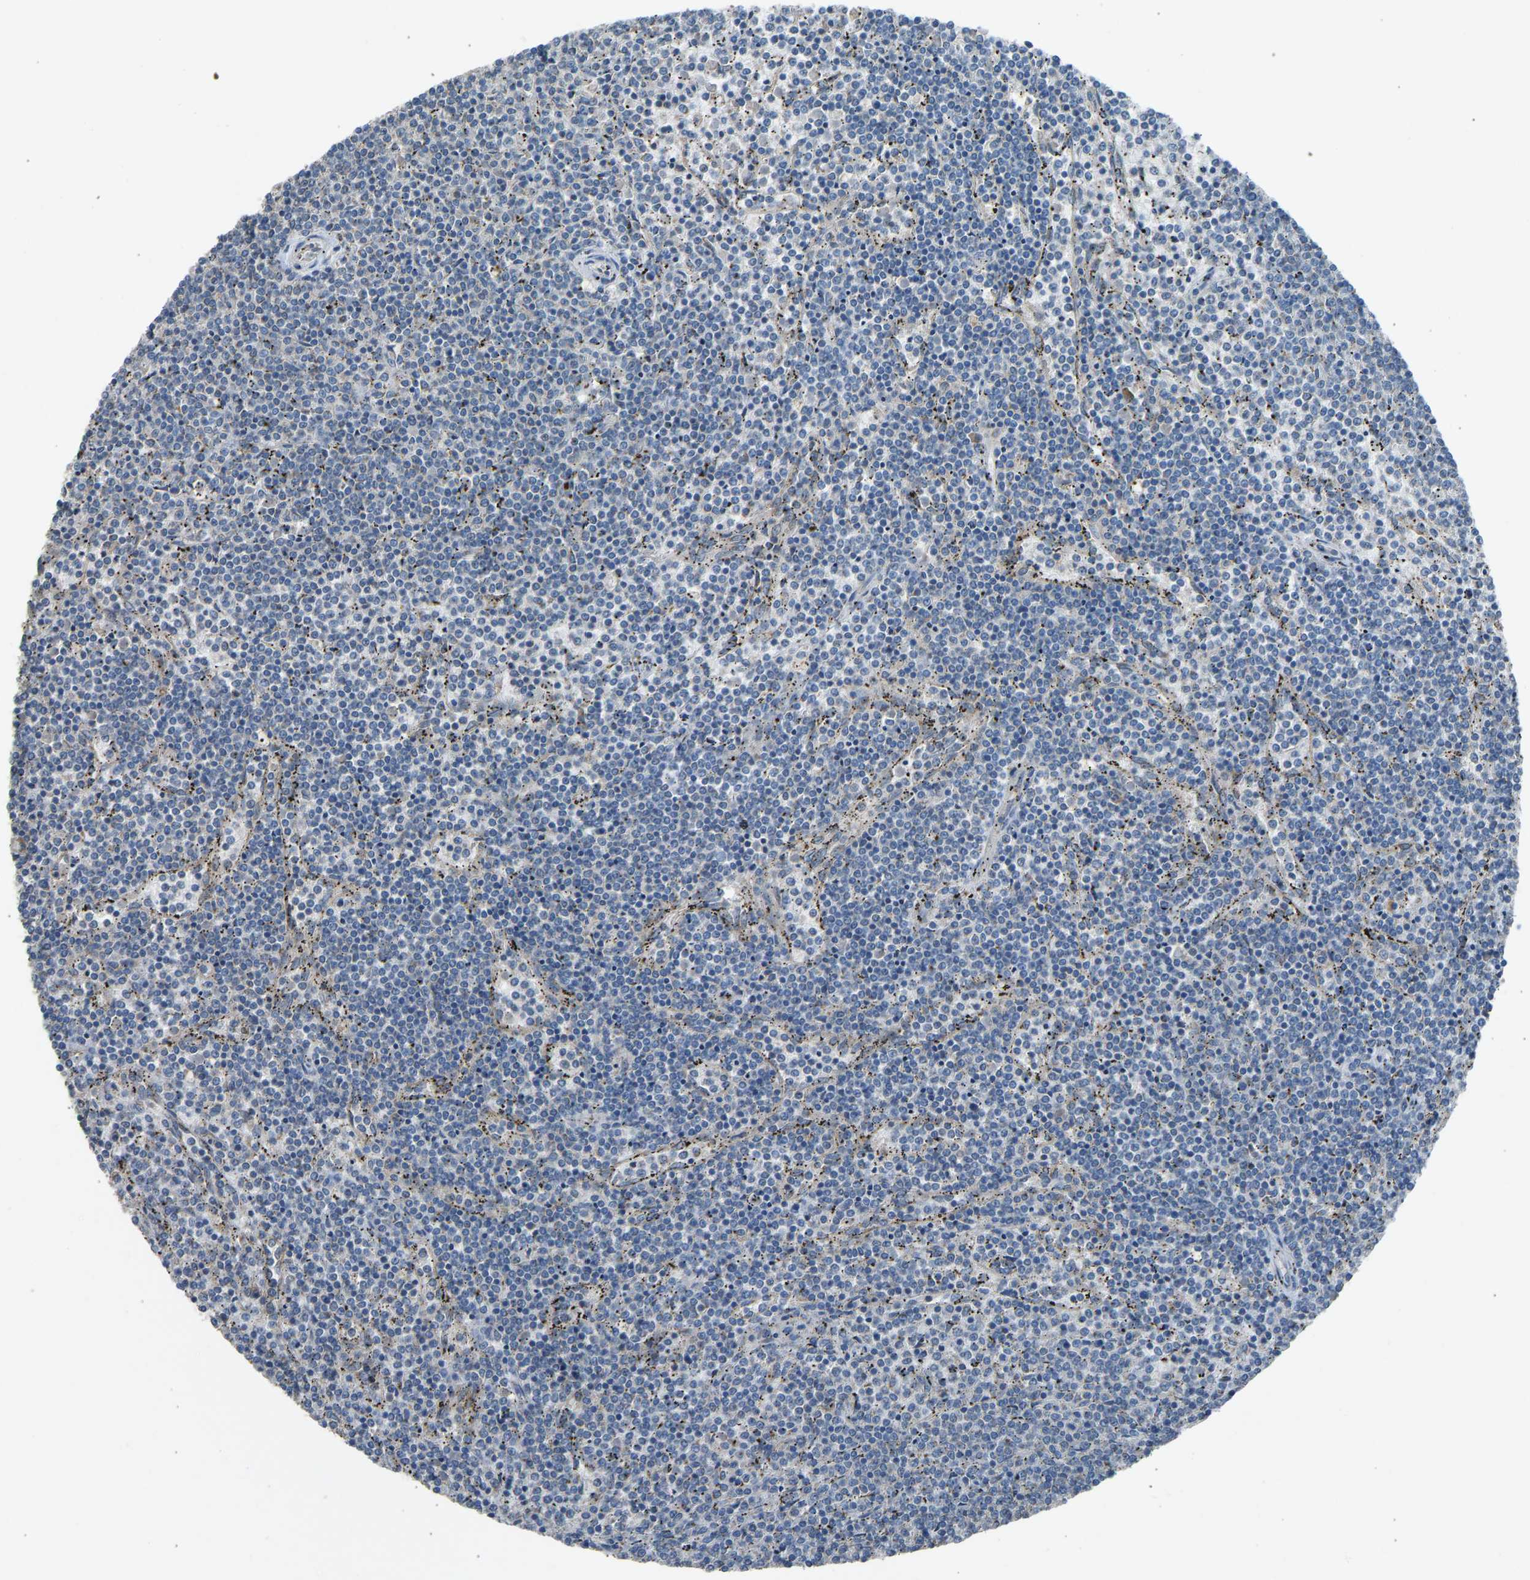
{"staining": {"intensity": "negative", "quantity": "none", "location": "none"}, "tissue": "lymphoma", "cell_type": "Tumor cells", "image_type": "cancer", "snomed": [{"axis": "morphology", "description": "Malignant lymphoma, non-Hodgkin's type, Low grade"}, {"axis": "topography", "description": "Spleen"}], "caption": "A histopathology image of lymphoma stained for a protein displays no brown staining in tumor cells. (DAB IHC, high magnification).", "gene": "TGFBR3", "patient": {"sex": "female", "age": 50}}